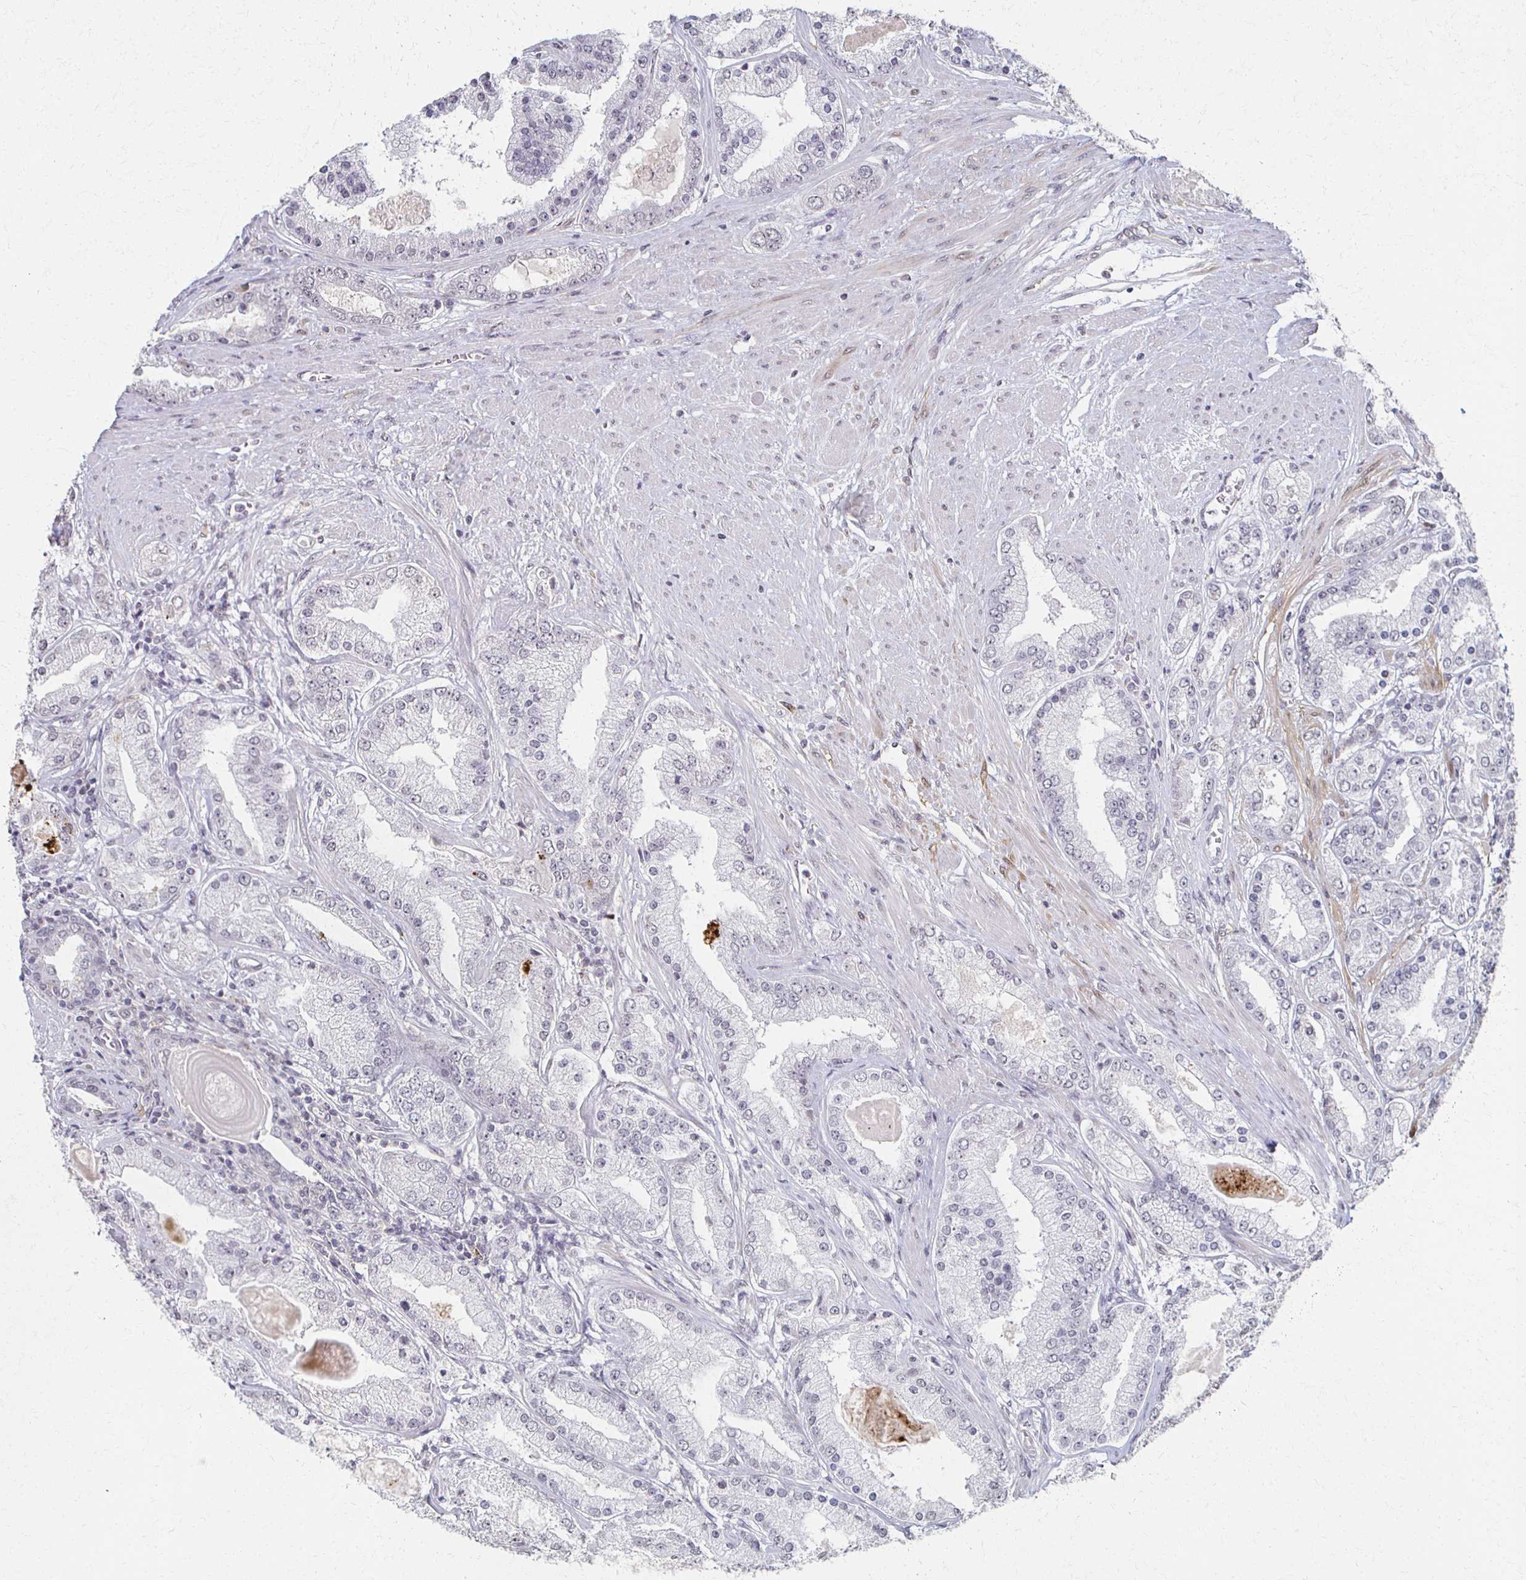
{"staining": {"intensity": "negative", "quantity": "none", "location": "none"}, "tissue": "prostate cancer", "cell_type": "Tumor cells", "image_type": "cancer", "snomed": [{"axis": "morphology", "description": "Adenocarcinoma, High grade"}, {"axis": "topography", "description": "Prostate"}], "caption": "Tumor cells show no significant protein positivity in prostate cancer.", "gene": "DAB1", "patient": {"sex": "male", "age": 67}}